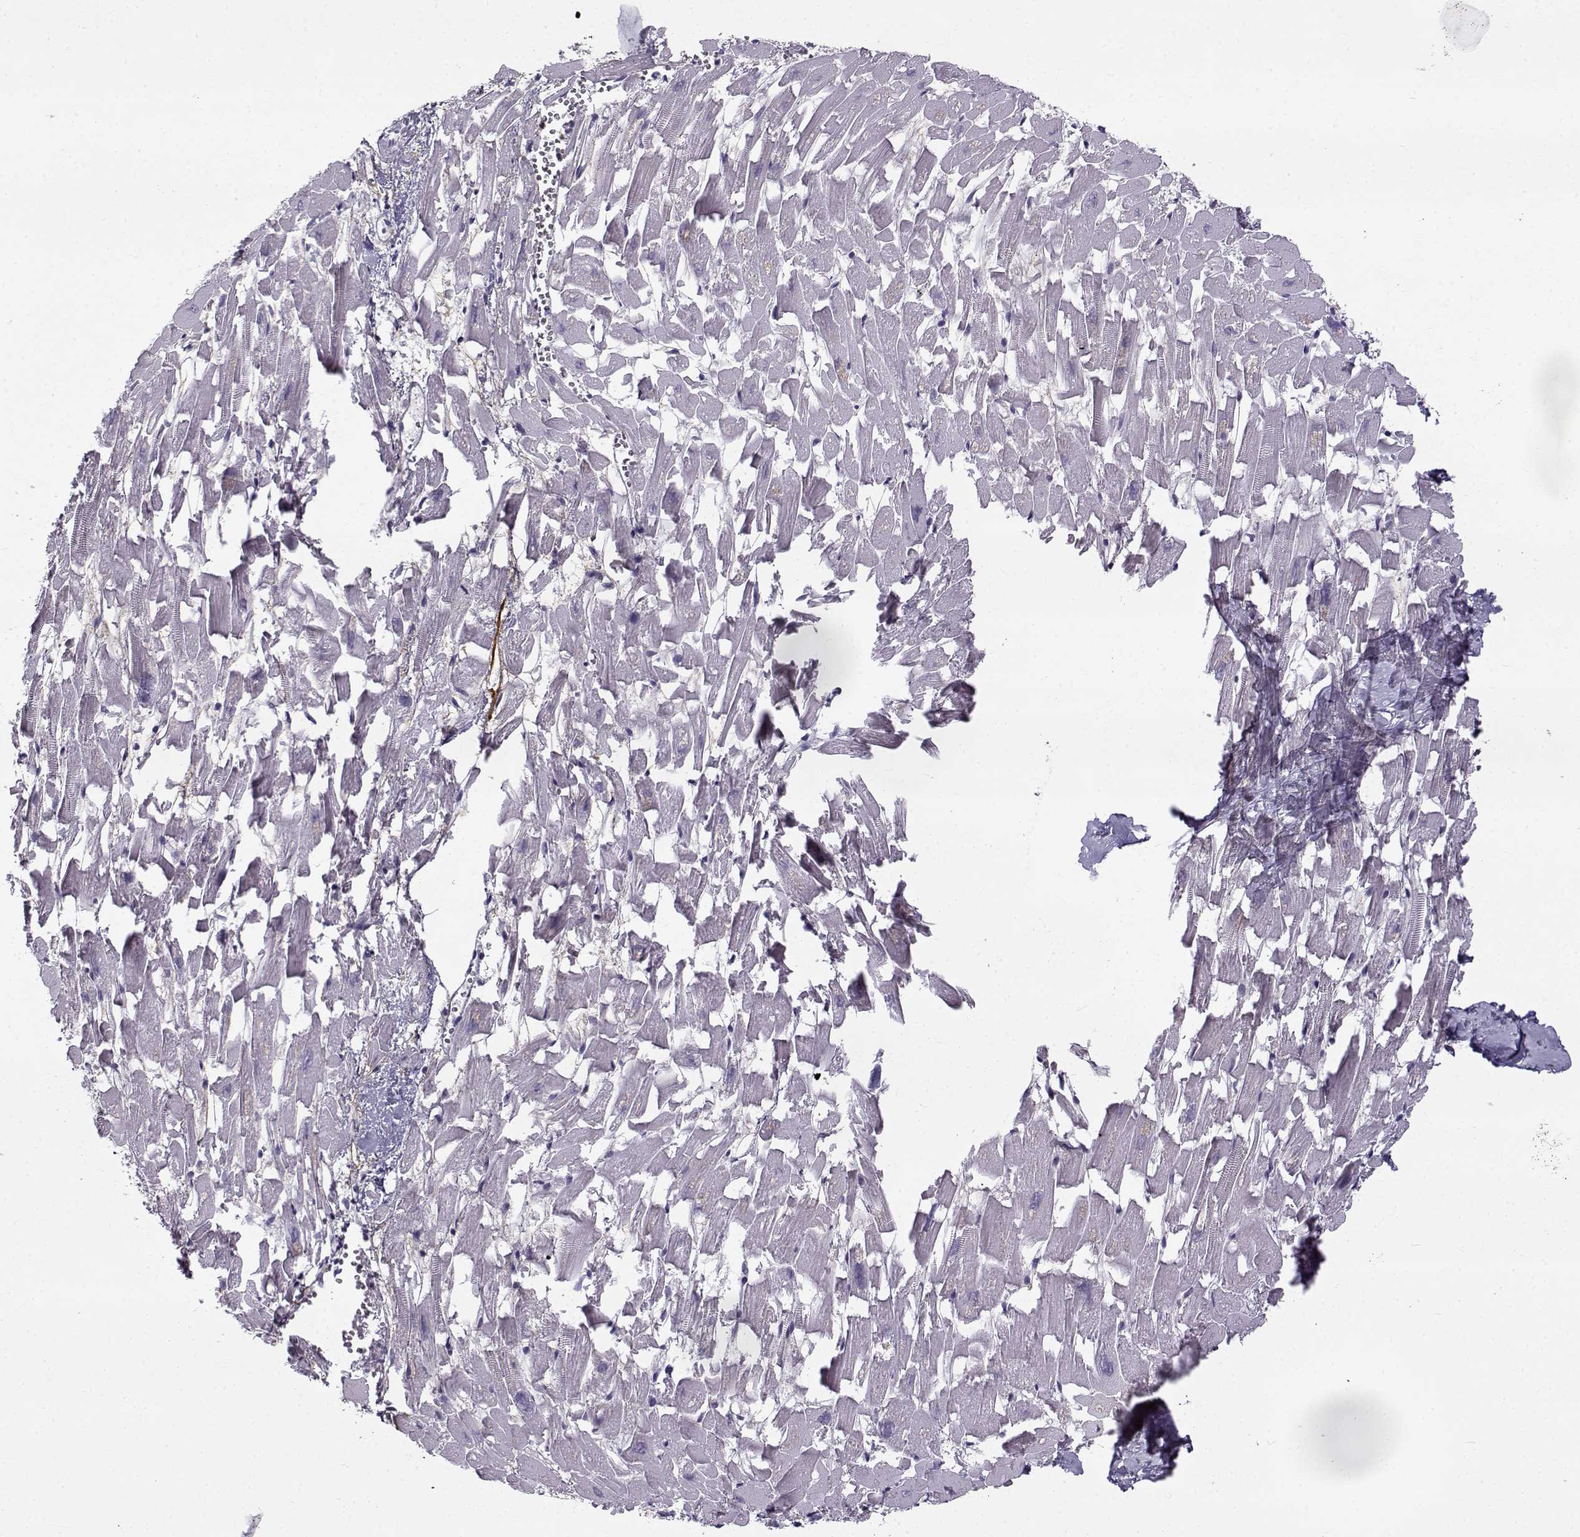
{"staining": {"intensity": "negative", "quantity": "none", "location": "none"}, "tissue": "heart muscle", "cell_type": "Cardiomyocytes", "image_type": "normal", "snomed": [{"axis": "morphology", "description": "Normal tissue, NOS"}, {"axis": "topography", "description": "Heart"}], "caption": "Immunohistochemistry micrograph of benign heart muscle stained for a protein (brown), which demonstrates no positivity in cardiomyocytes. The staining is performed using DAB (3,3'-diaminobenzidine) brown chromogen with nuclei counter-stained in using hematoxylin.", "gene": "GTSF1L", "patient": {"sex": "female", "age": 64}}